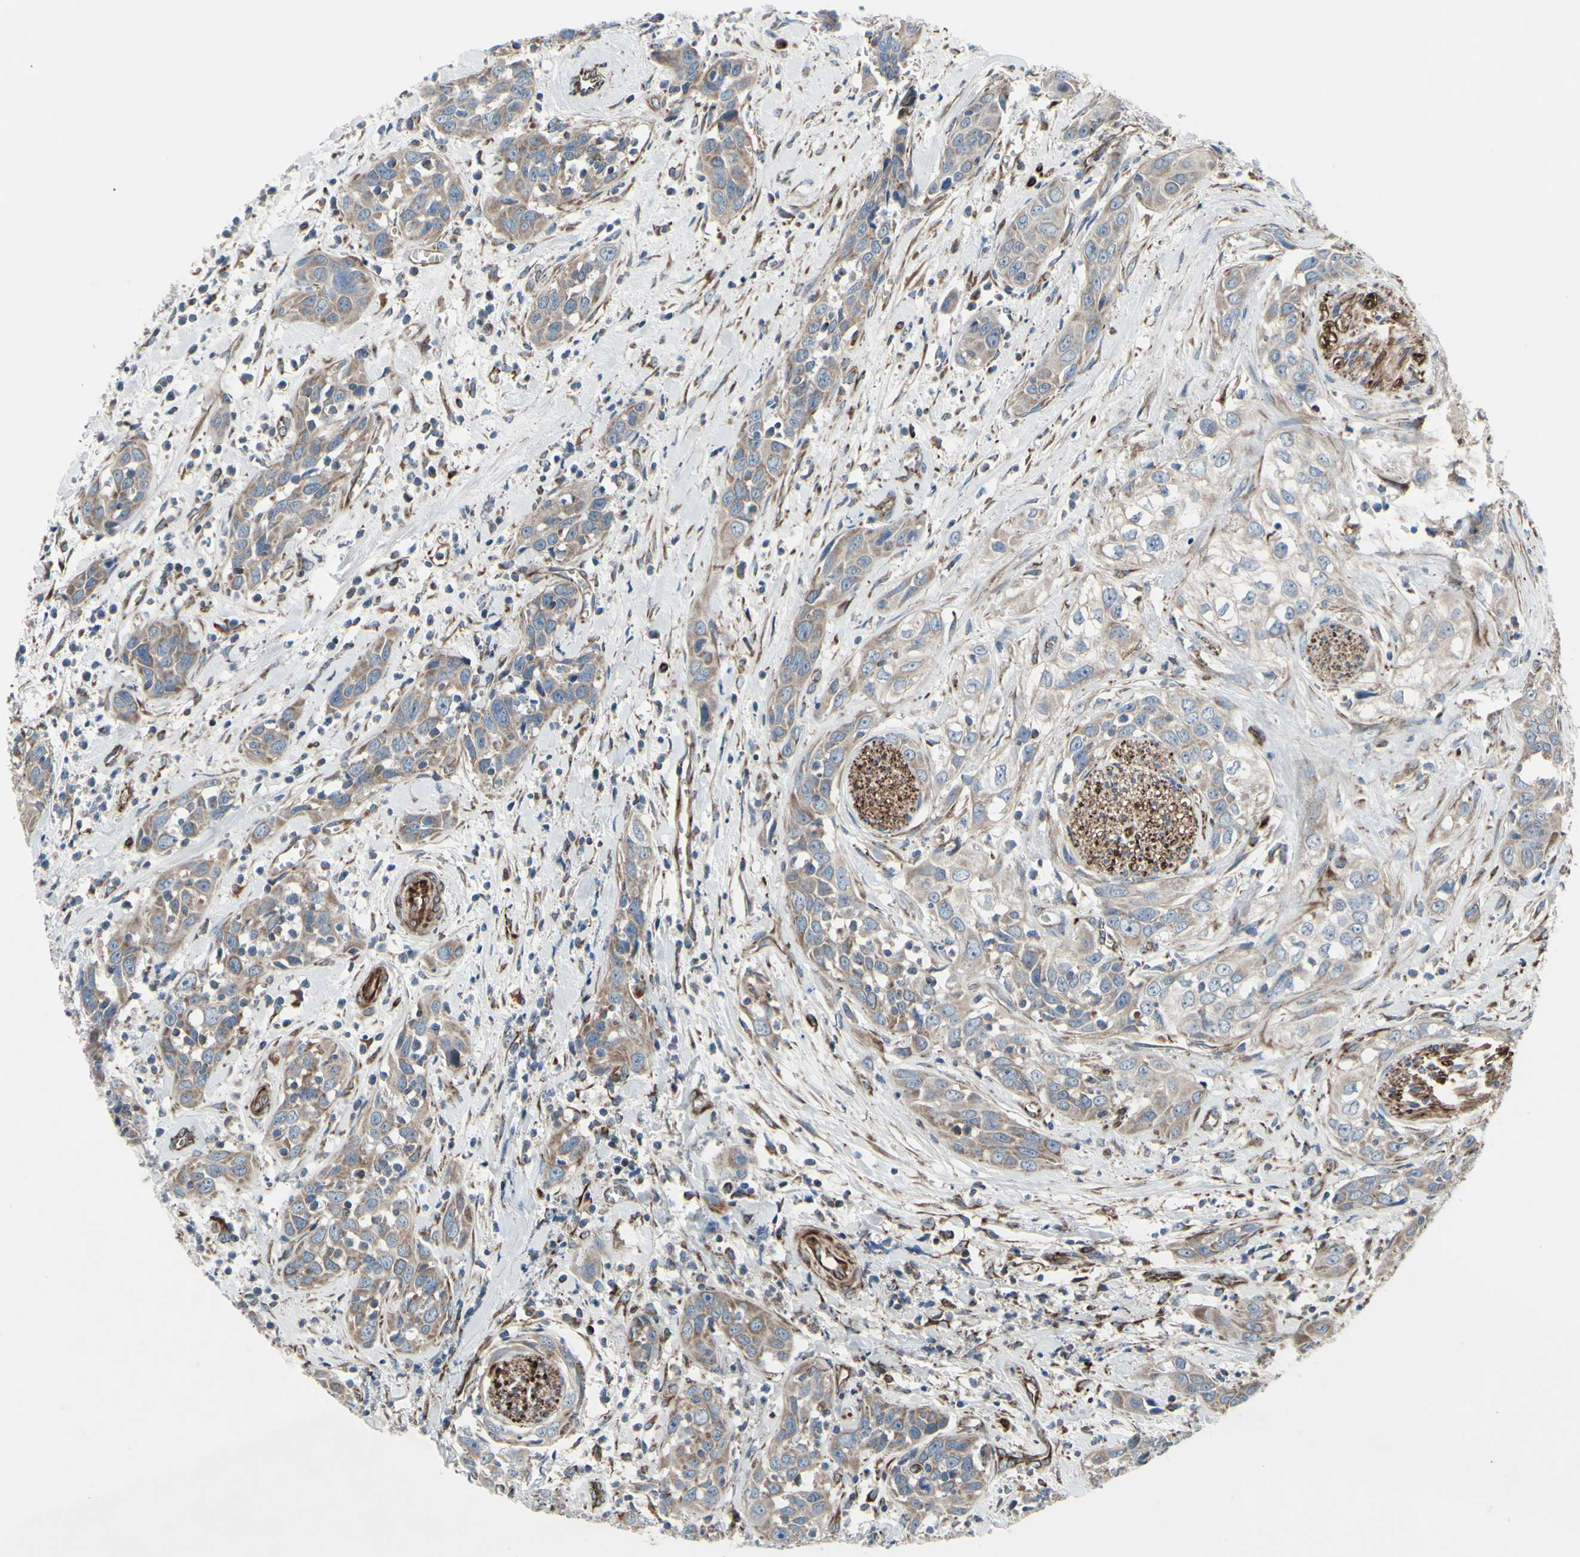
{"staining": {"intensity": "weak", "quantity": ">75%", "location": "cytoplasmic/membranous"}, "tissue": "head and neck cancer", "cell_type": "Tumor cells", "image_type": "cancer", "snomed": [{"axis": "morphology", "description": "Squamous cell carcinoma, NOS"}, {"axis": "topography", "description": "Oral tissue"}, {"axis": "topography", "description": "Head-Neck"}], "caption": "Protein staining displays weak cytoplasmic/membranous positivity in approximately >75% of tumor cells in head and neck cancer (squamous cell carcinoma). (IHC, brightfield microscopy, high magnification).", "gene": "EMC7", "patient": {"sex": "female", "age": 50}}